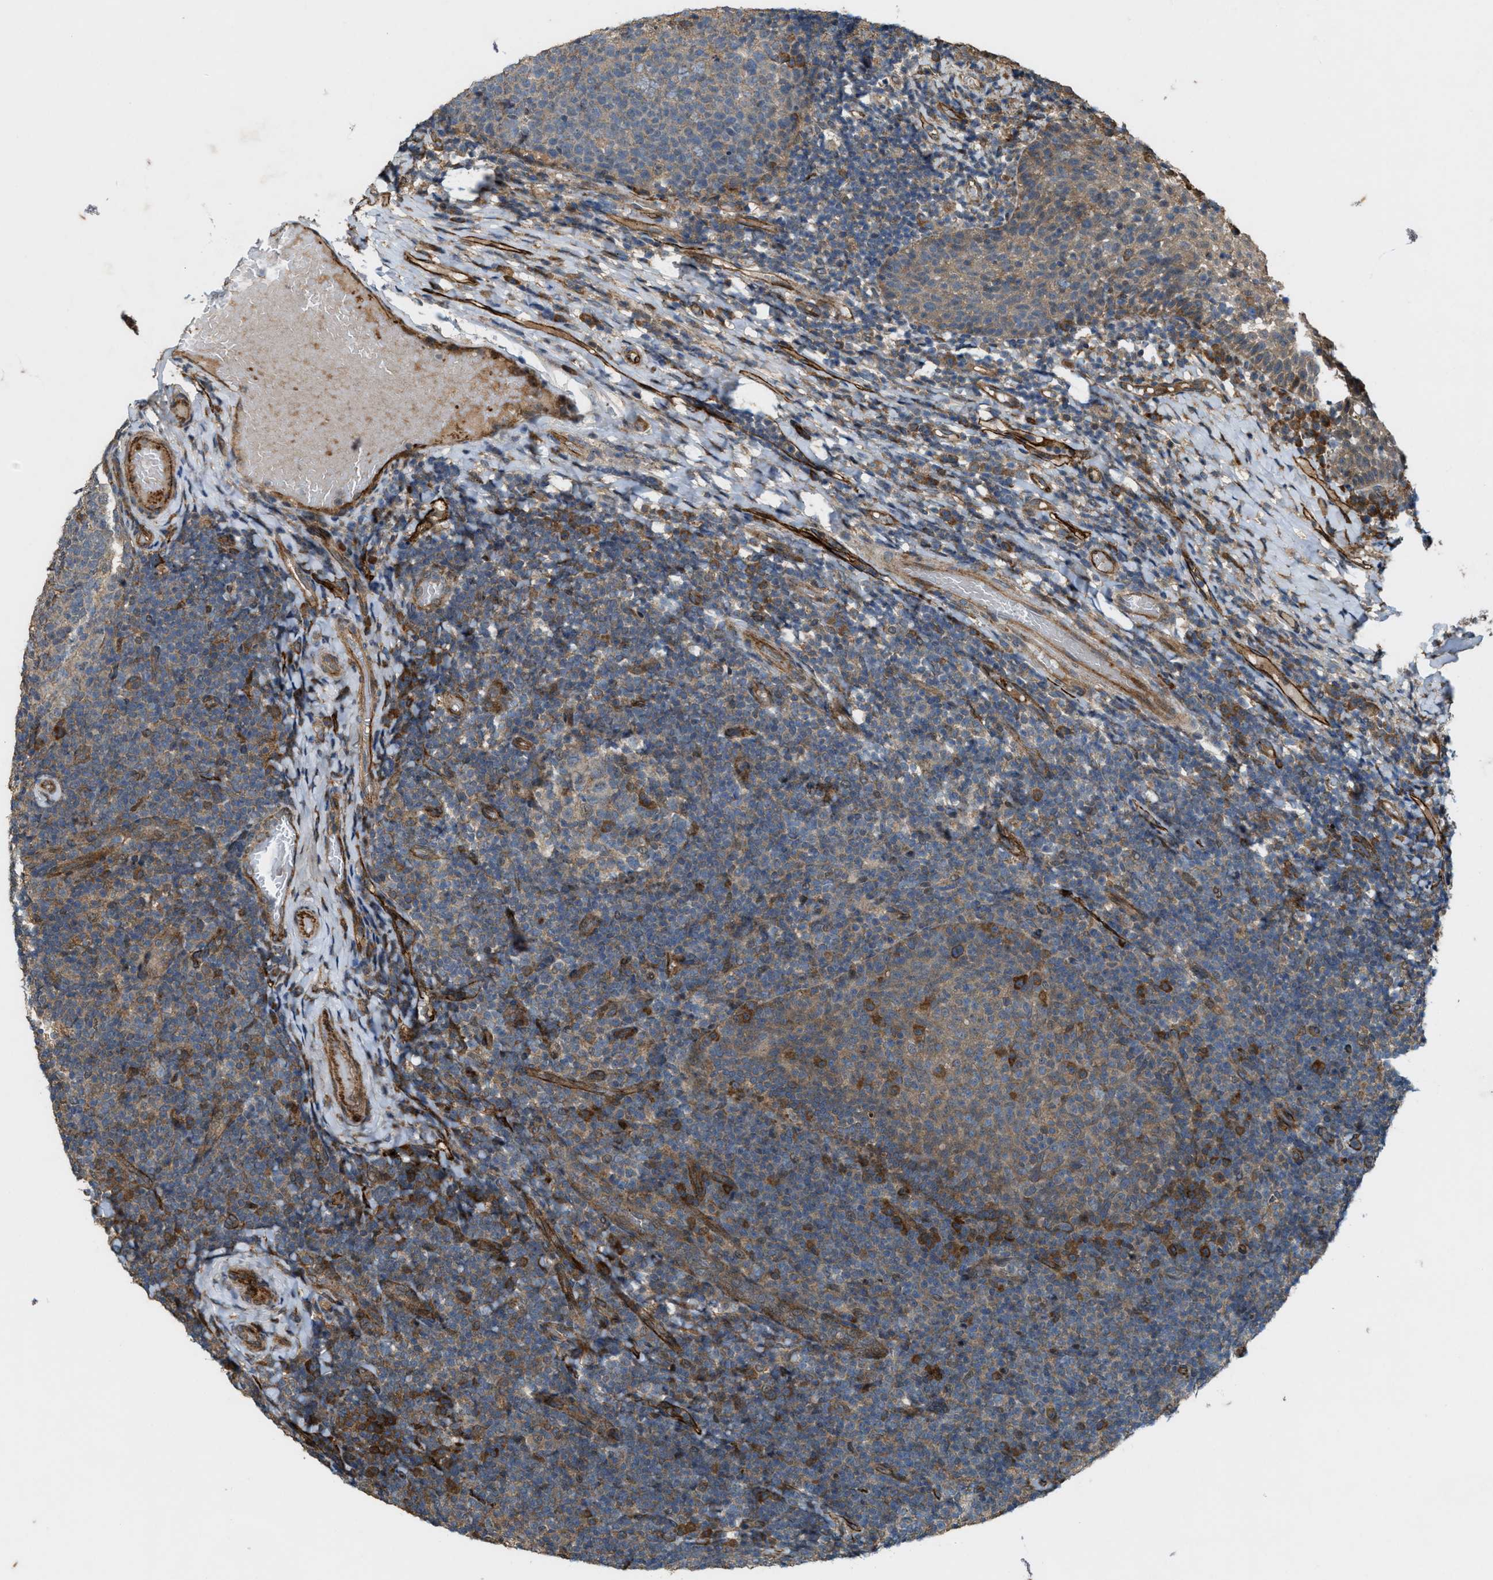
{"staining": {"intensity": "moderate", "quantity": ">75%", "location": "cytoplasmic/membranous"}, "tissue": "tonsil", "cell_type": "Germinal center cells", "image_type": "normal", "snomed": [{"axis": "morphology", "description": "Normal tissue, NOS"}, {"axis": "topography", "description": "Tonsil"}], "caption": "Immunohistochemical staining of unremarkable tonsil reveals >75% levels of moderate cytoplasmic/membranous protein staining in approximately >75% of germinal center cells.", "gene": "LRRC72", "patient": {"sex": "female", "age": 19}}